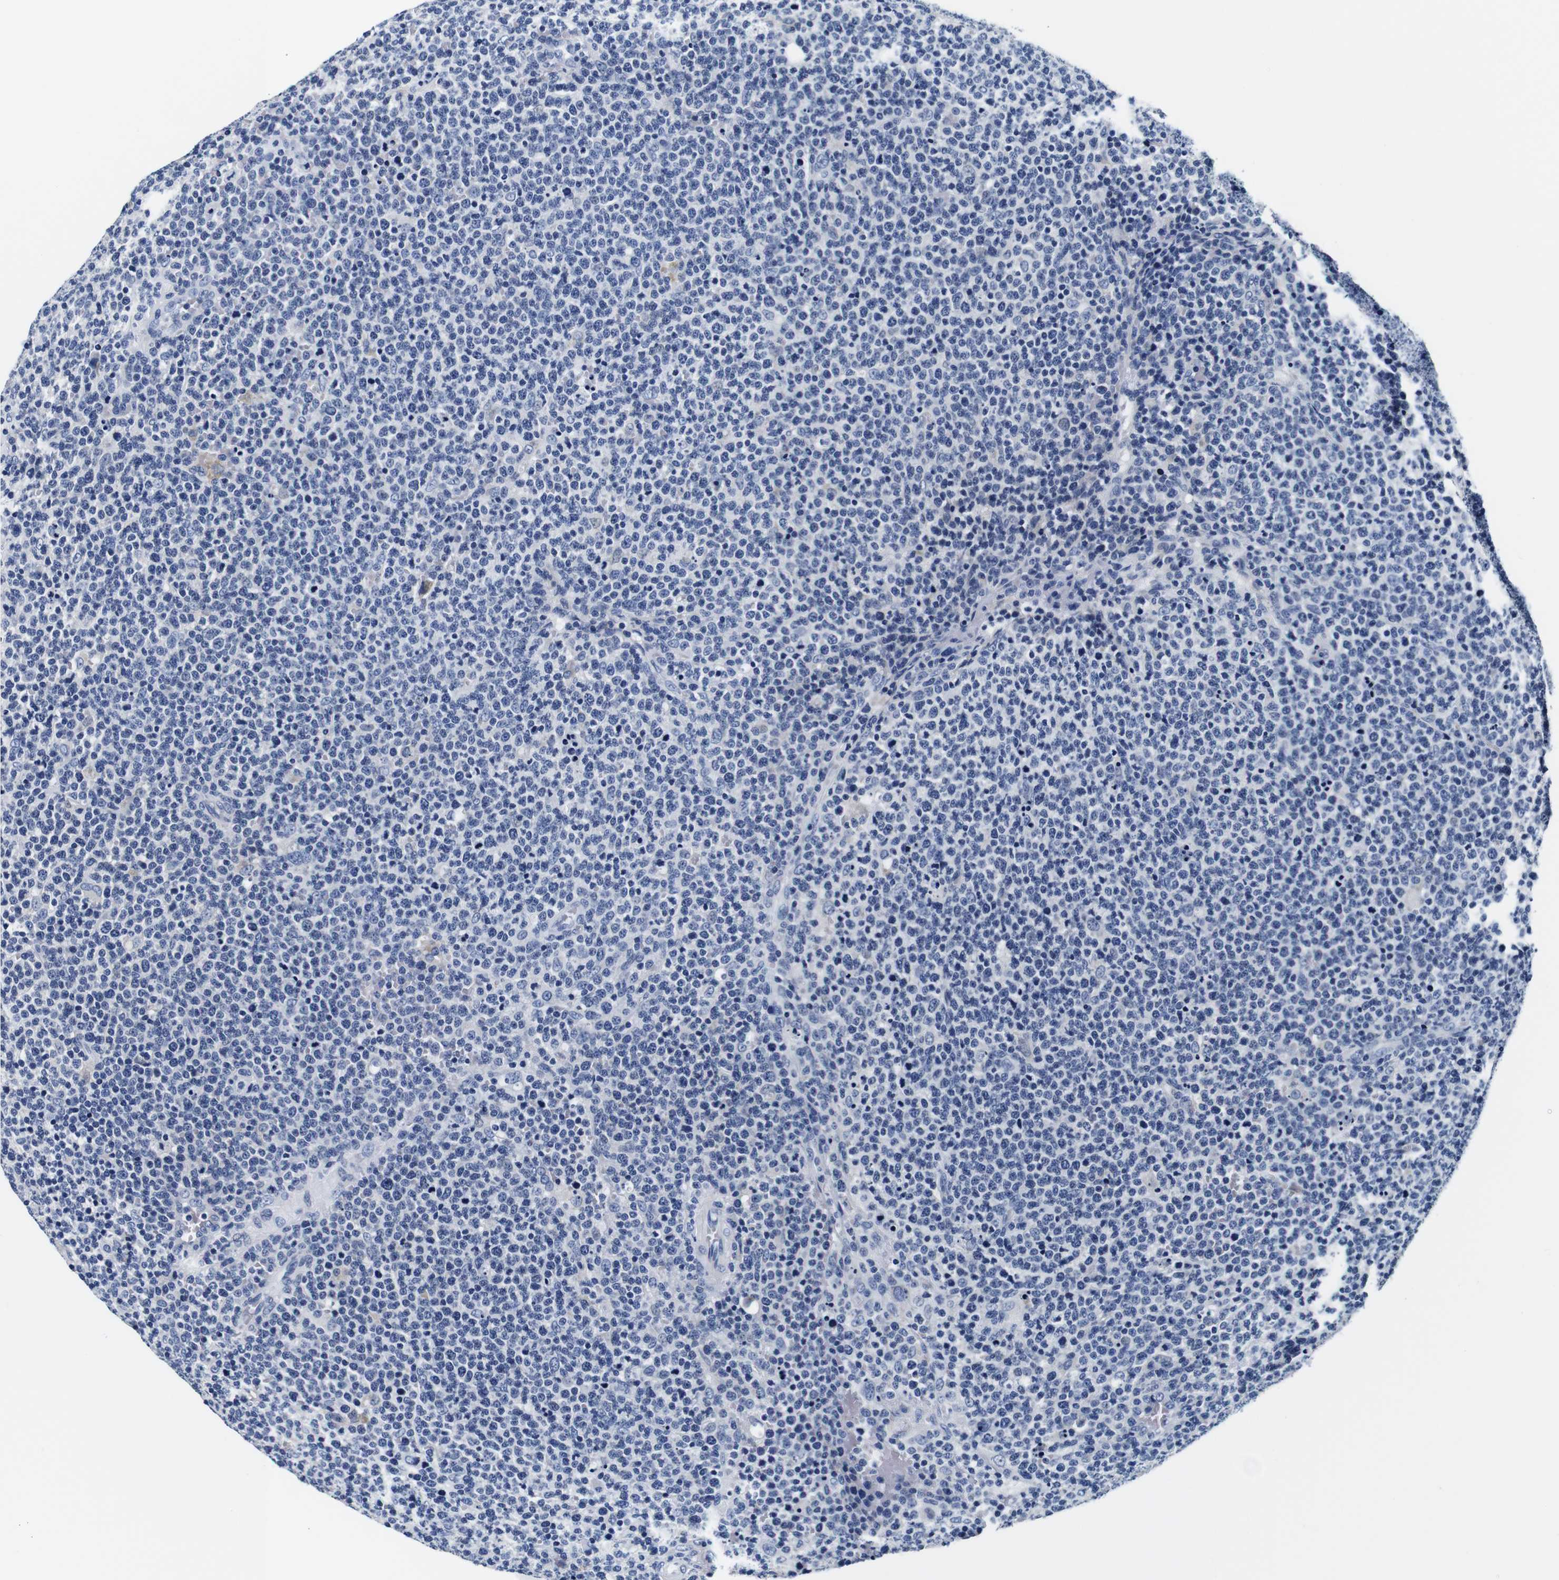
{"staining": {"intensity": "negative", "quantity": "none", "location": "none"}, "tissue": "lymphoma", "cell_type": "Tumor cells", "image_type": "cancer", "snomed": [{"axis": "morphology", "description": "Malignant lymphoma, non-Hodgkin's type, High grade"}, {"axis": "topography", "description": "Lymph node"}], "caption": "Lymphoma stained for a protein using immunohistochemistry demonstrates no positivity tumor cells.", "gene": "GP1BA", "patient": {"sex": "male", "age": 61}}